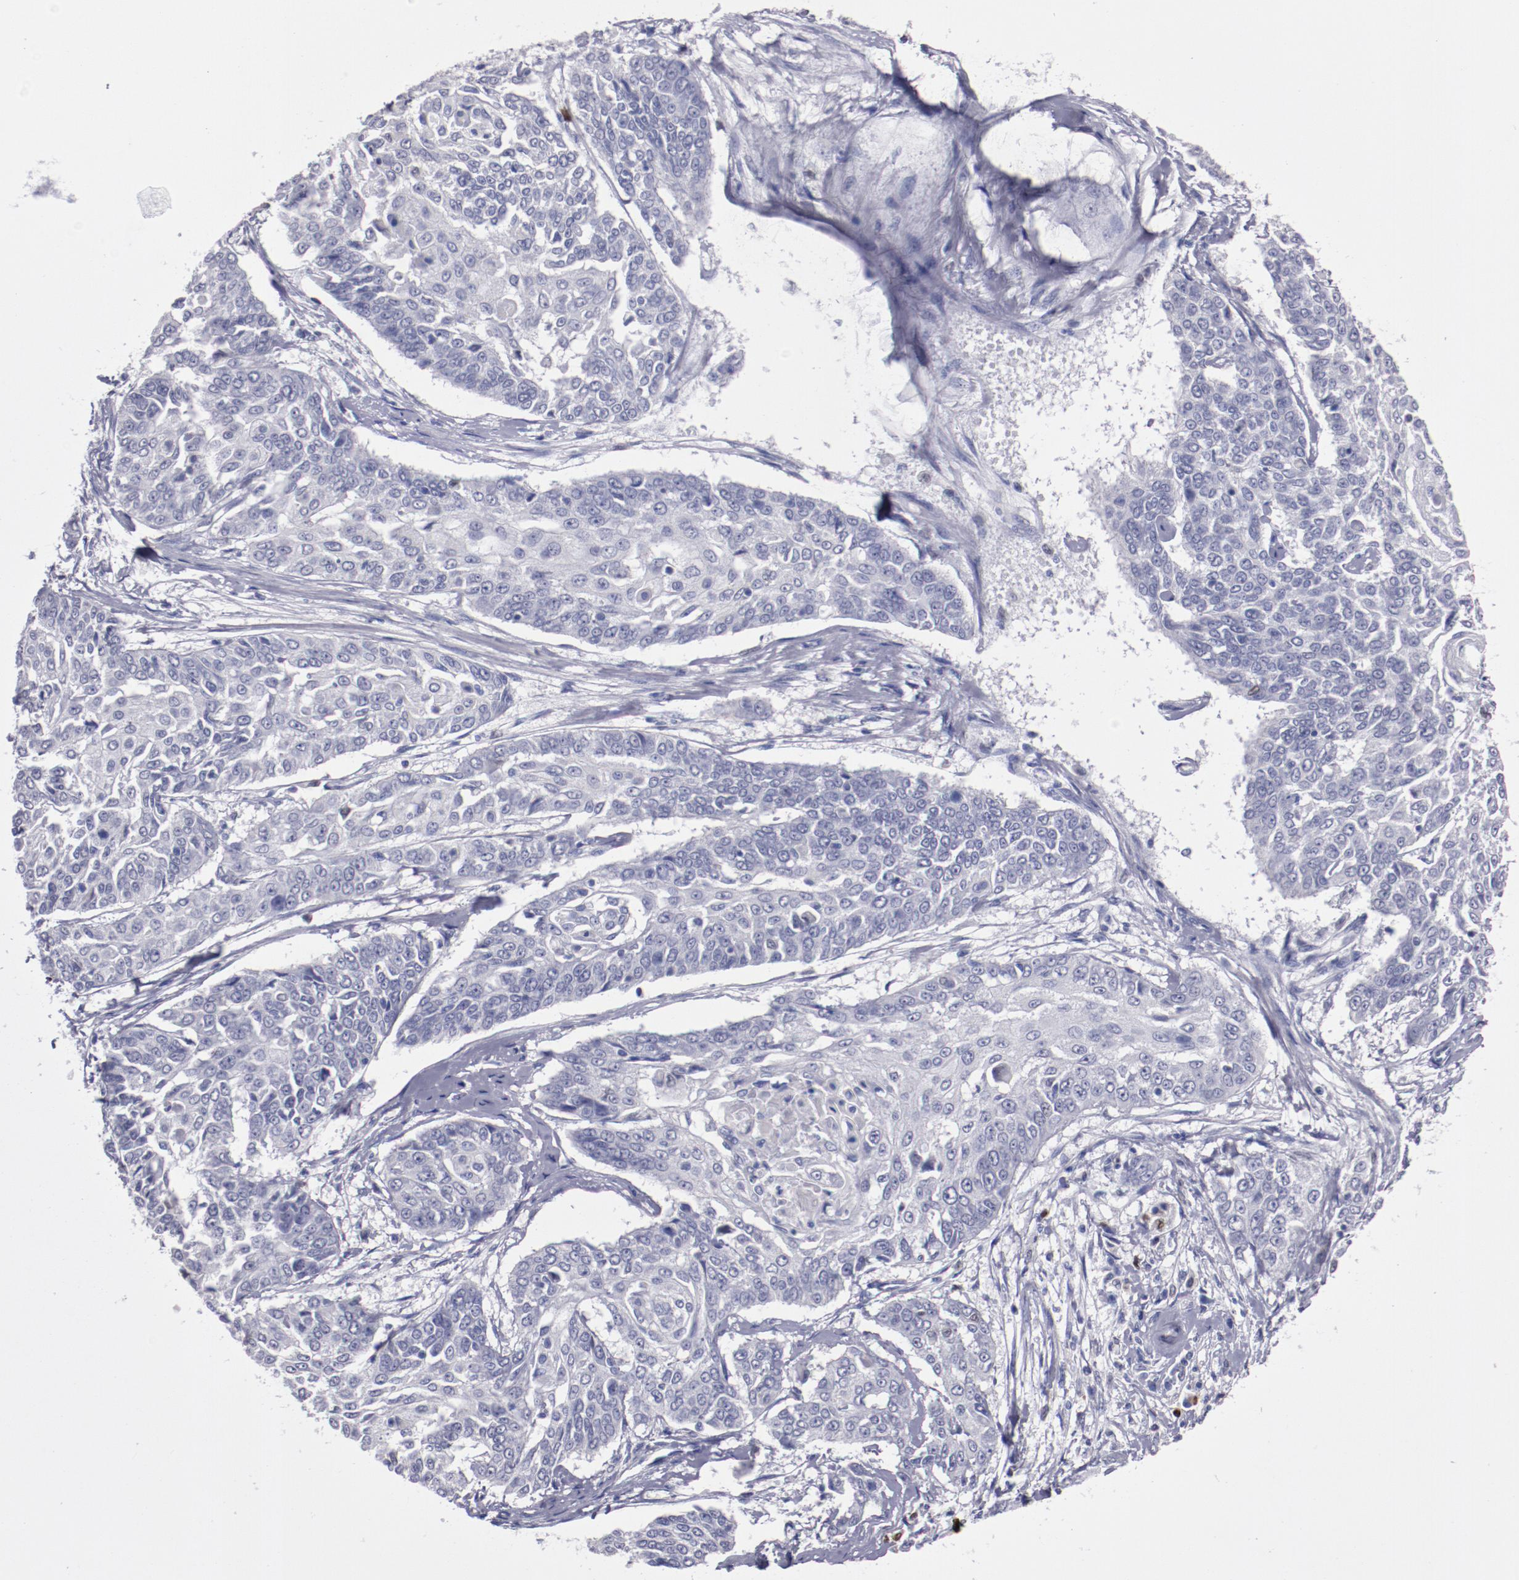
{"staining": {"intensity": "negative", "quantity": "none", "location": "none"}, "tissue": "cervical cancer", "cell_type": "Tumor cells", "image_type": "cancer", "snomed": [{"axis": "morphology", "description": "Squamous cell carcinoma, NOS"}, {"axis": "topography", "description": "Cervix"}], "caption": "The IHC image has no significant expression in tumor cells of squamous cell carcinoma (cervical) tissue.", "gene": "IRF8", "patient": {"sex": "female", "age": 64}}